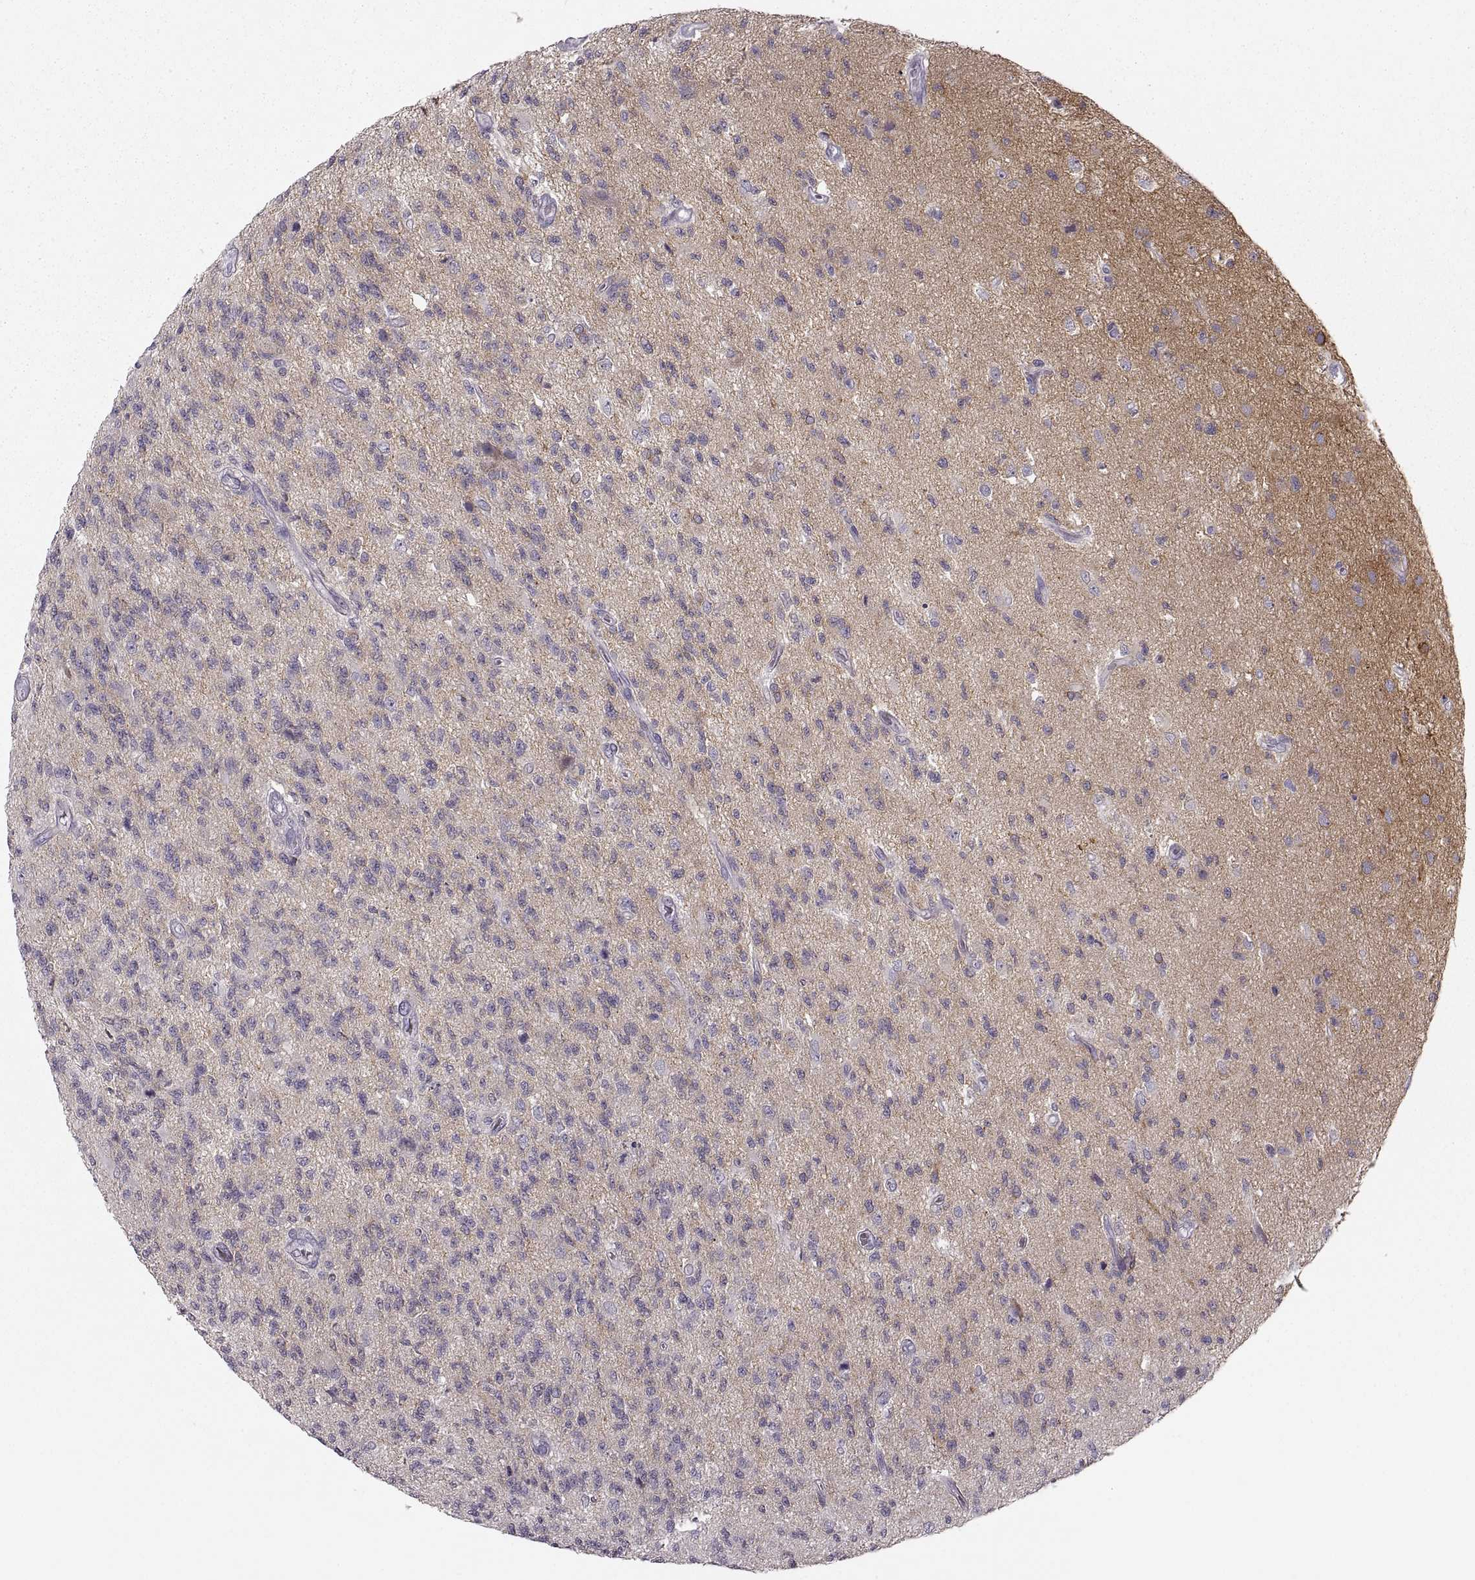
{"staining": {"intensity": "negative", "quantity": "none", "location": "none"}, "tissue": "glioma", "cell_type": "Tumor cells", "image_type": "cancer", "snomed": [{"axis": "morphology", "description": "Glioma, malignant, High grade"}, {"axis": "topography", "description": "Brain"}], "caption": "This is a photomicrograph of immunohistochemistry (IHC) staining of glioma, which shows no expression in tumor cells. (Brightfield microscopy of DAB (3,3'-diaminobenzidine) immunohistochemistry at high magnification).", "gene": "CNTN1", "patient": {"sex": "male", "age": 56}}